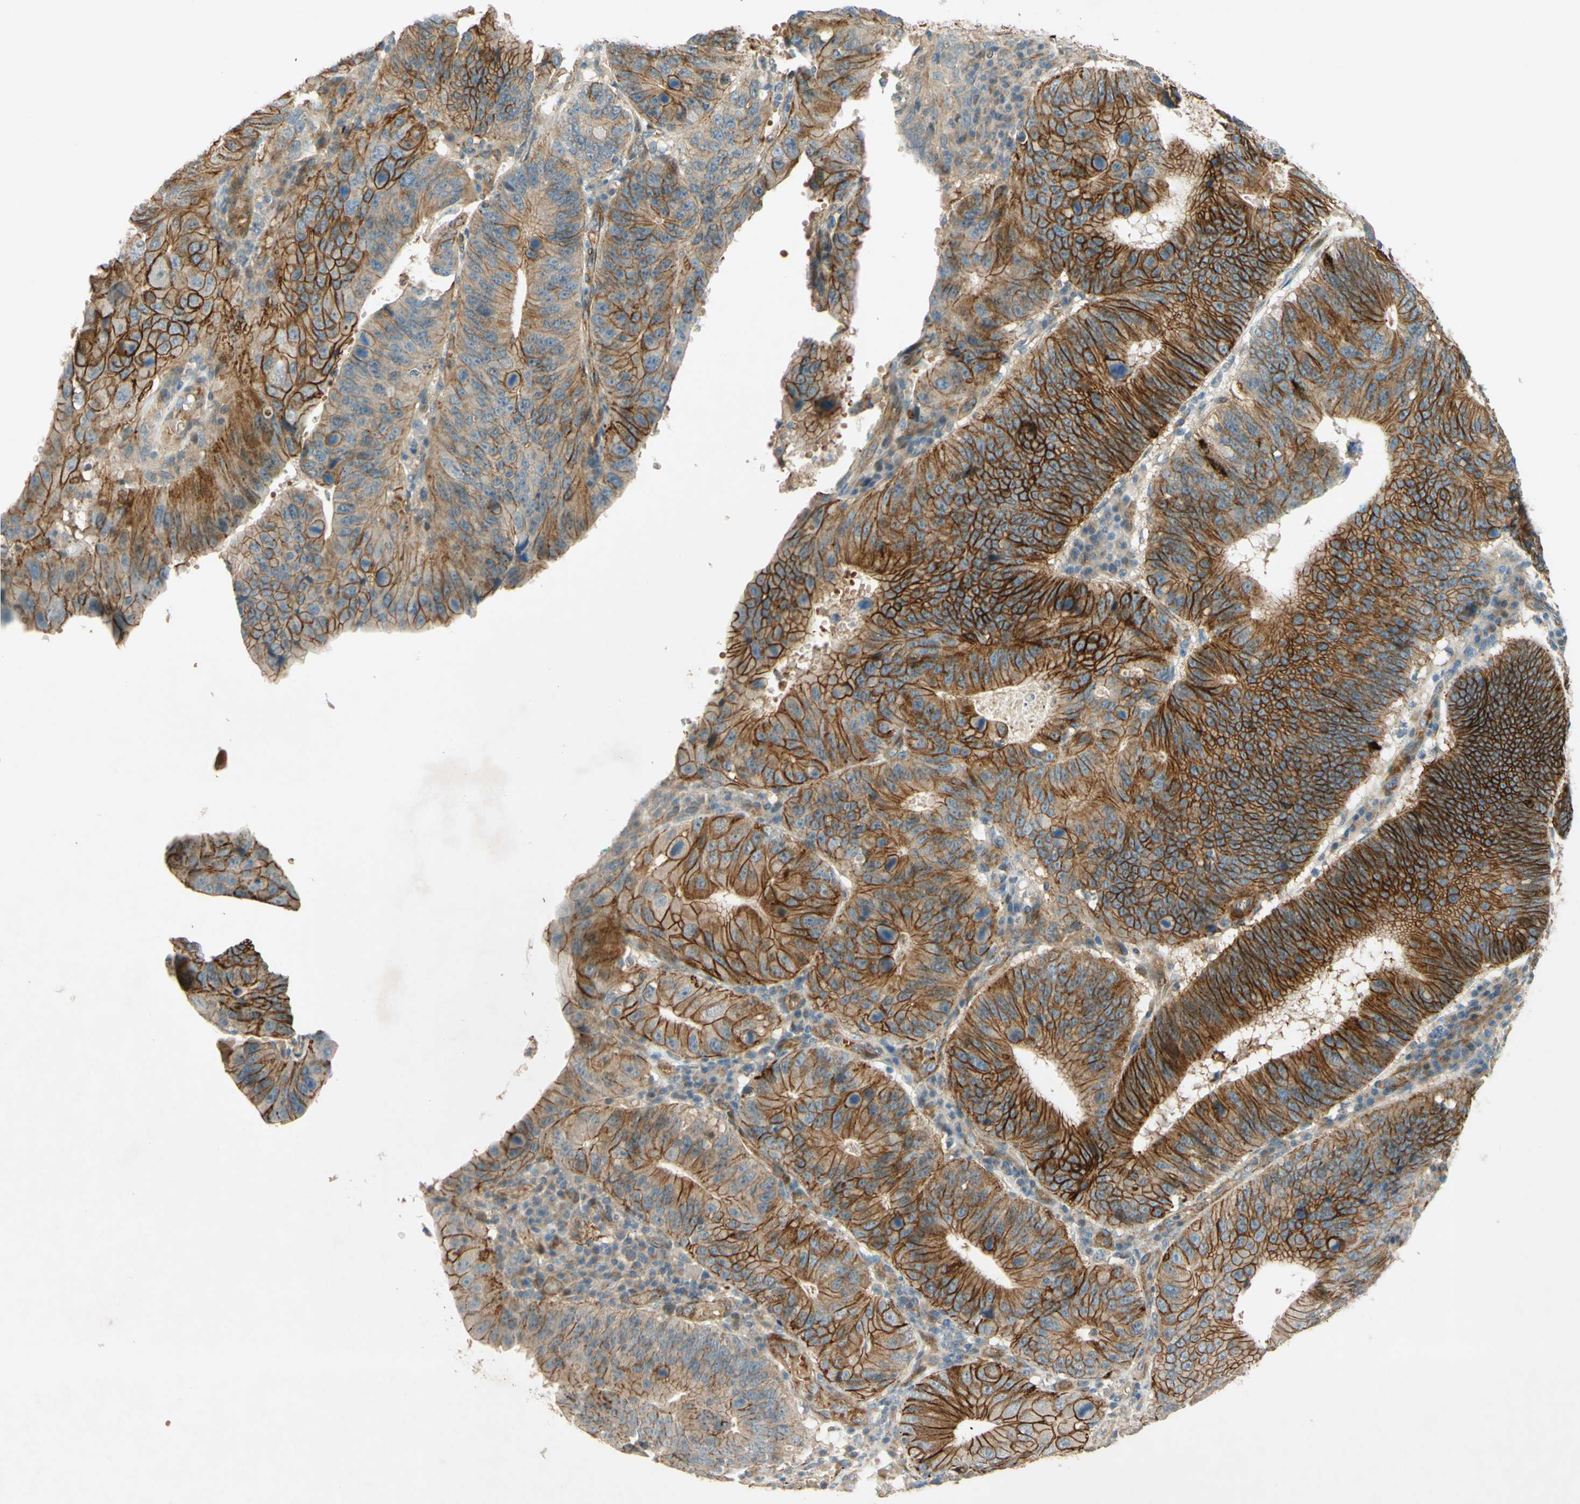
{"staining": {"intensity": "strong", "quantity": ">75%", "location": "cytoplasmic/membranous"}, "tissue": "stomach cancer", "cell_type": "Tumor cells", "image_type": "cancer", "snomed": [{"axis": "morphology", "description": "Adenocarcinoma, NOS"}, {"axis": "topography", "description": "Stomach"}], "caption": "This photomicrograph demonstrates immunohistochemistry (IHC) staining of stomach cancer, with high strong cytoplasmic/membranous staining in approximately >75% of tumor cells.", "gene": "ADAM17", "patient": {"sex": "male", "age": 59}}